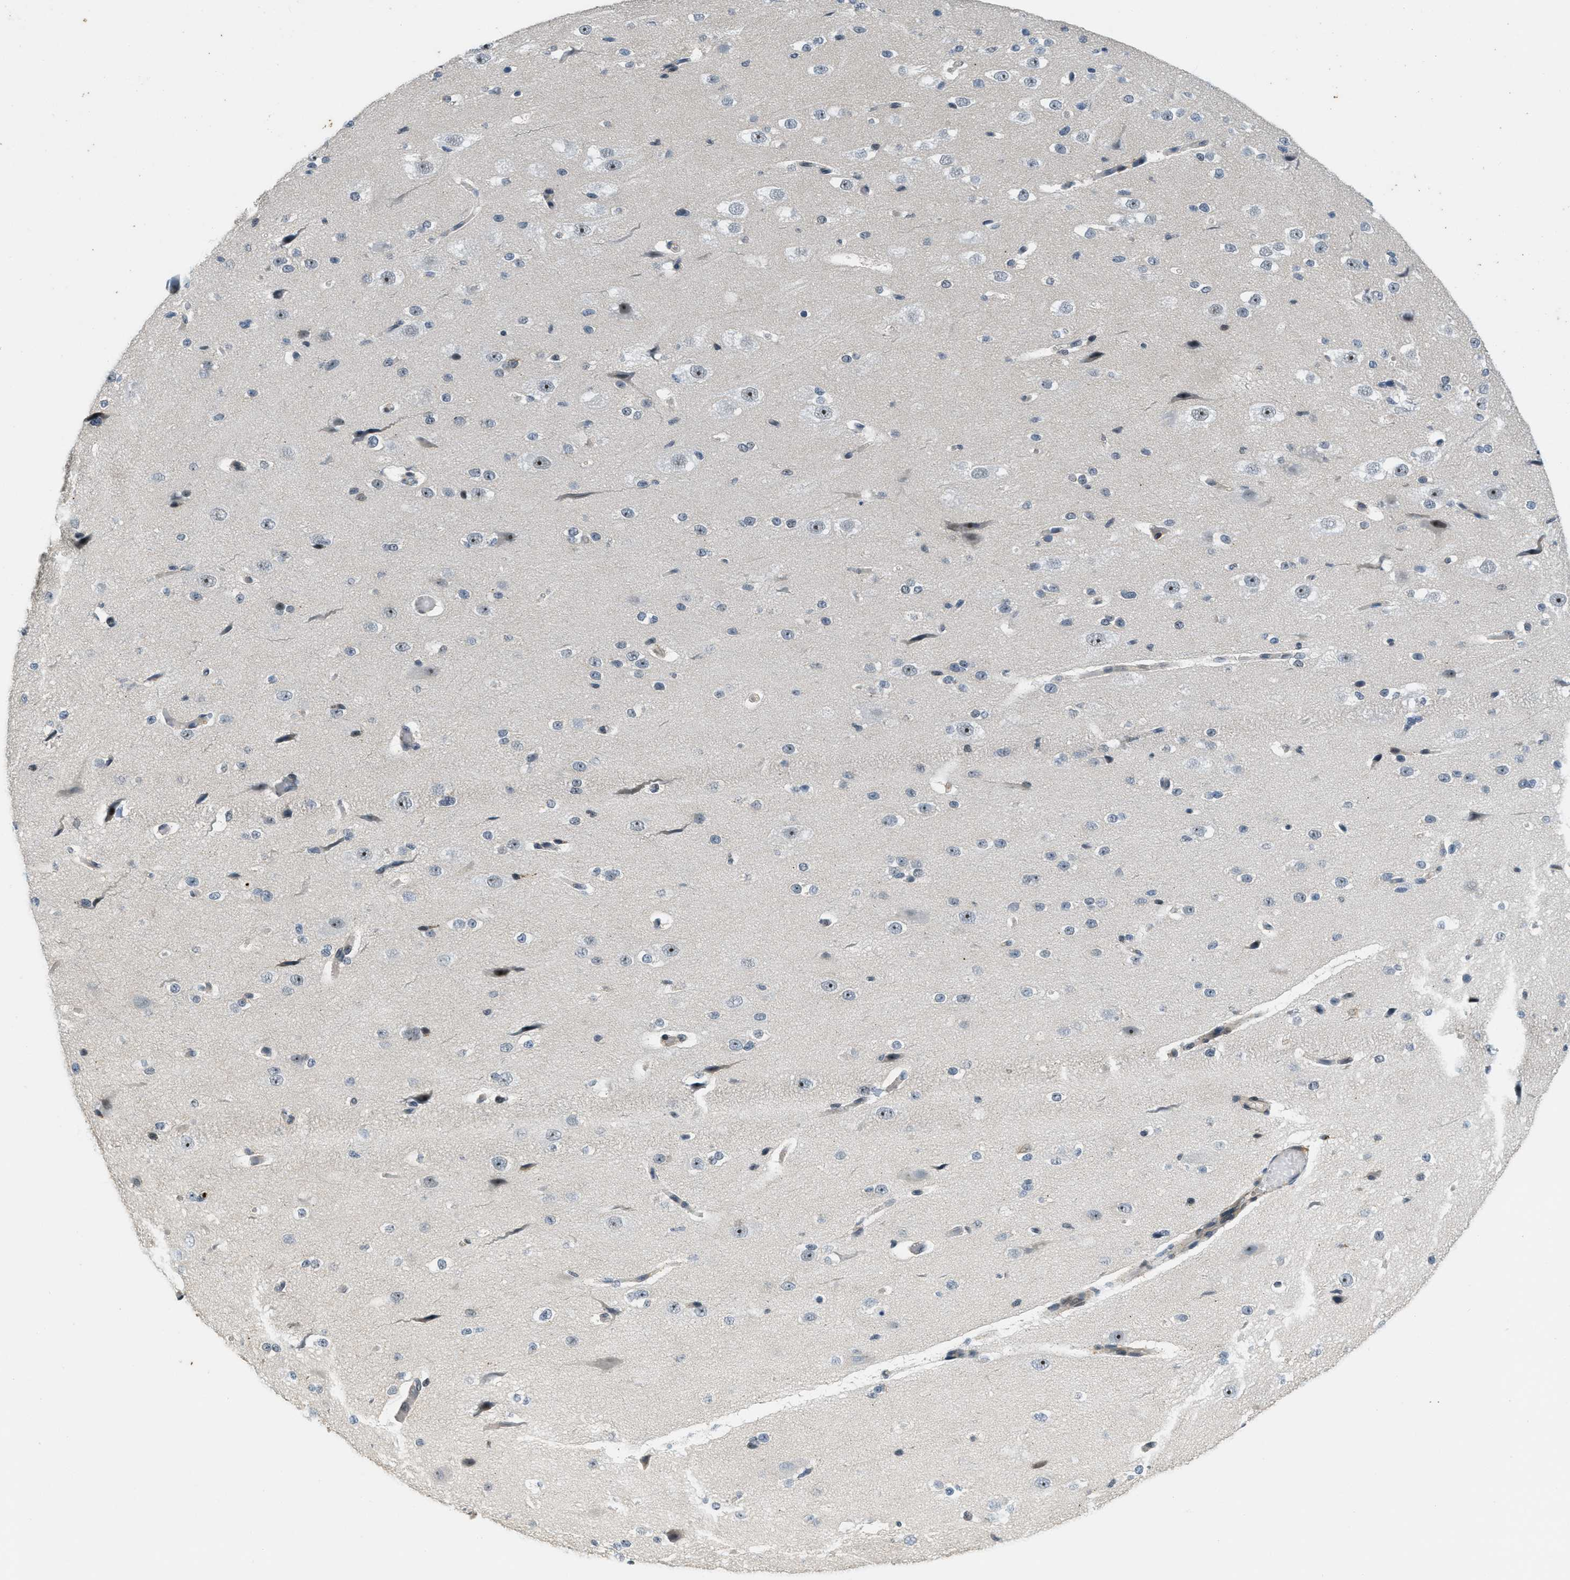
{"staining": {"intensity": "weak", "quantity": ">75%", "location": "nuclear"}, "tissue": "cerebral cortex", "cell_type": "Endothelial cells", "image_type": "normal", "snomed": [{"axis": "morphology", "description": "Normal tissue, NOS"}, {"axis": "morphology", "description": "Developmental malformation"}, {"axis": "topography", "description": "Cerebral cortex"}], "caption": "Endothelial cells display low levels of weak nuclear expression in approximately >75% of cells in benign cerebral cortex. (Stains: DAB in brown, nuclei in blue, Microscopy: brightfield microscopy at high magnification).", "gene": "DDX47", "patient": {"sex": "female", "age": 30}}